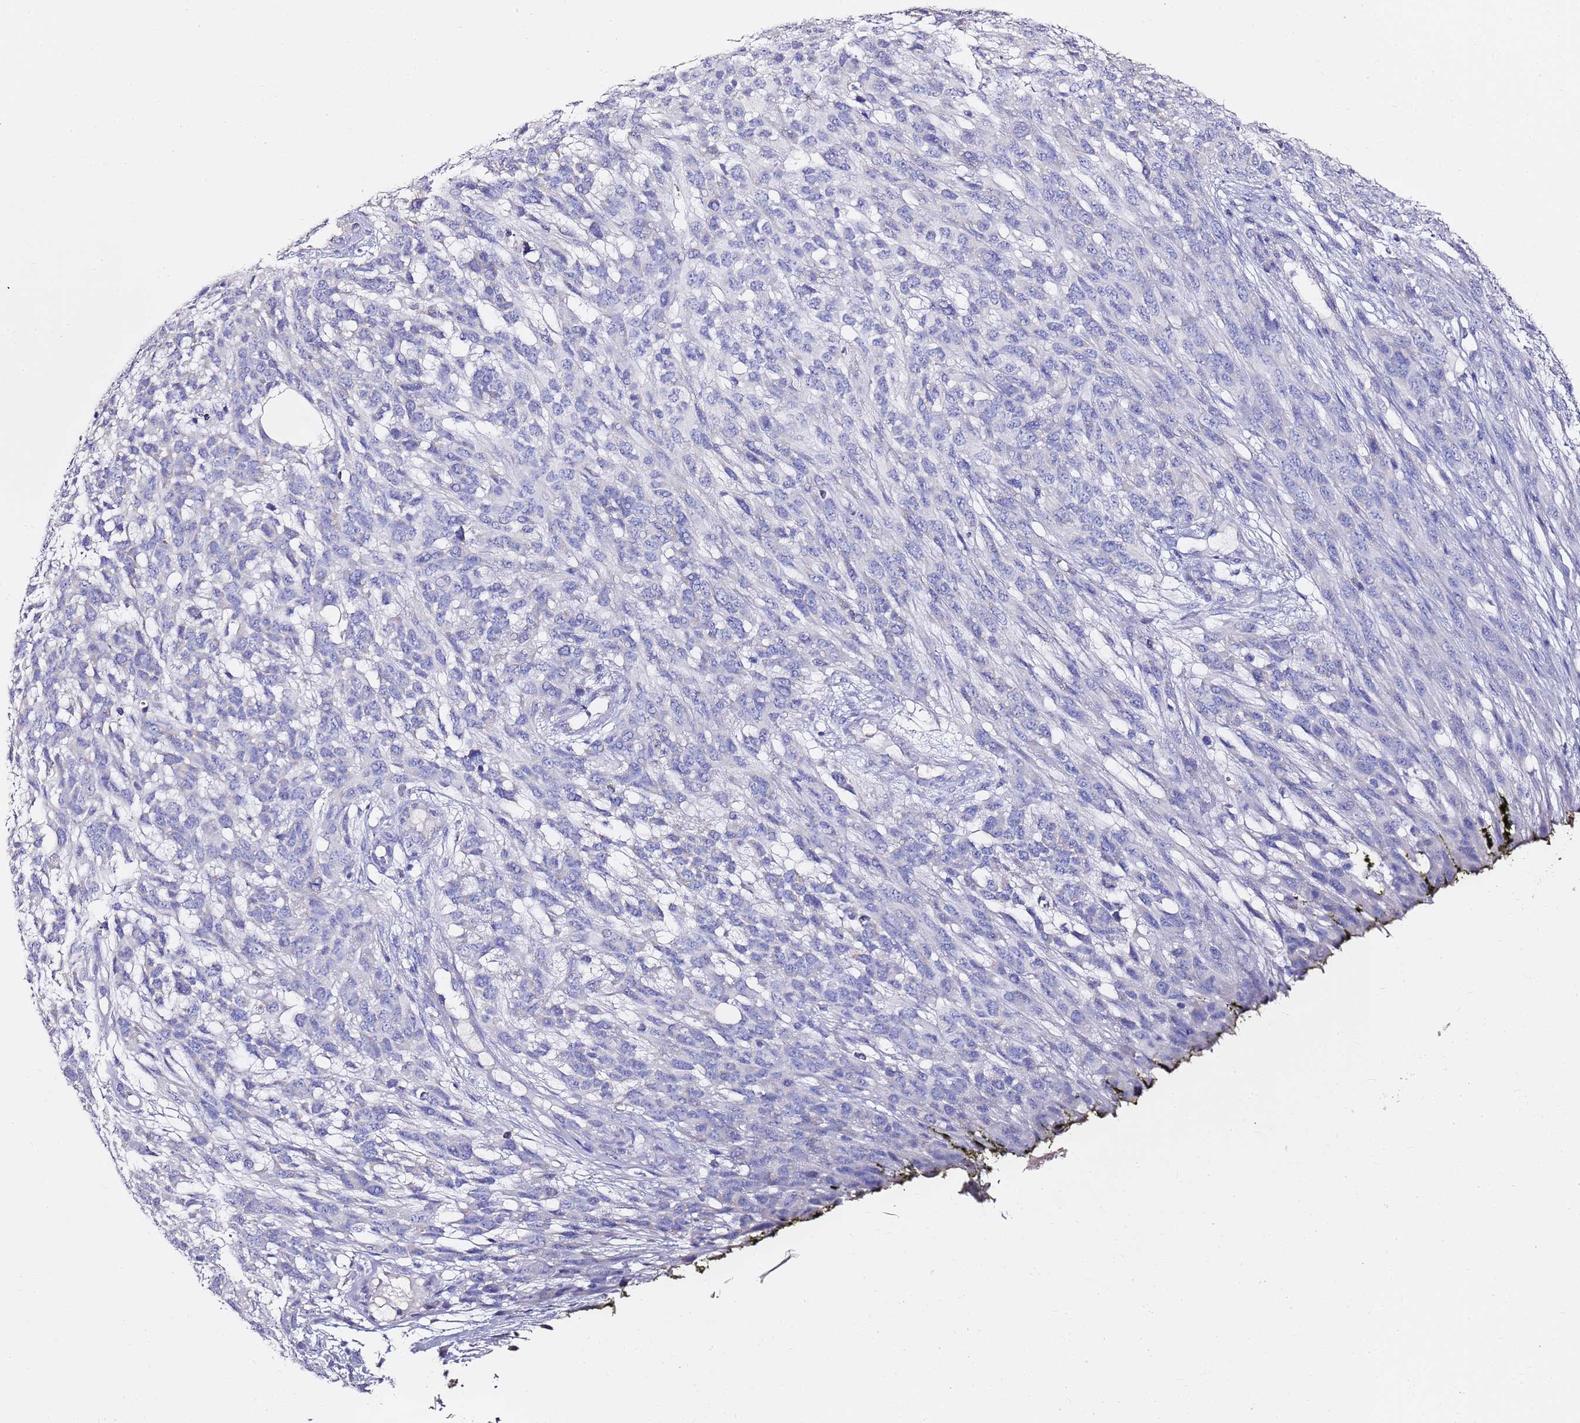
{"staining": {"intensity": "negative", "quantity": "none", "location": "none"}, "tissue": "melanoma", "cell_type": "Tumor cells", "image_type": "cancer", "snomed": [{"axis": "morphology", "description": "Normal morphology"}, {"axis": "morphology", "description": "Malignant melanoma, NOS"}, {"axis": "topography", "description": "Skin"}], "caption": "Malignant melanoma was stained to show a protein in brown. There is no significant staining in tumor cells. The staining is performed using DAB (3,3'-diaminobenzidine) brown chromogen with nuclei counter-stained in using hematoxylin.", "gene": "MYBPC3", "patient": {"sex": "female", "age": 72}}